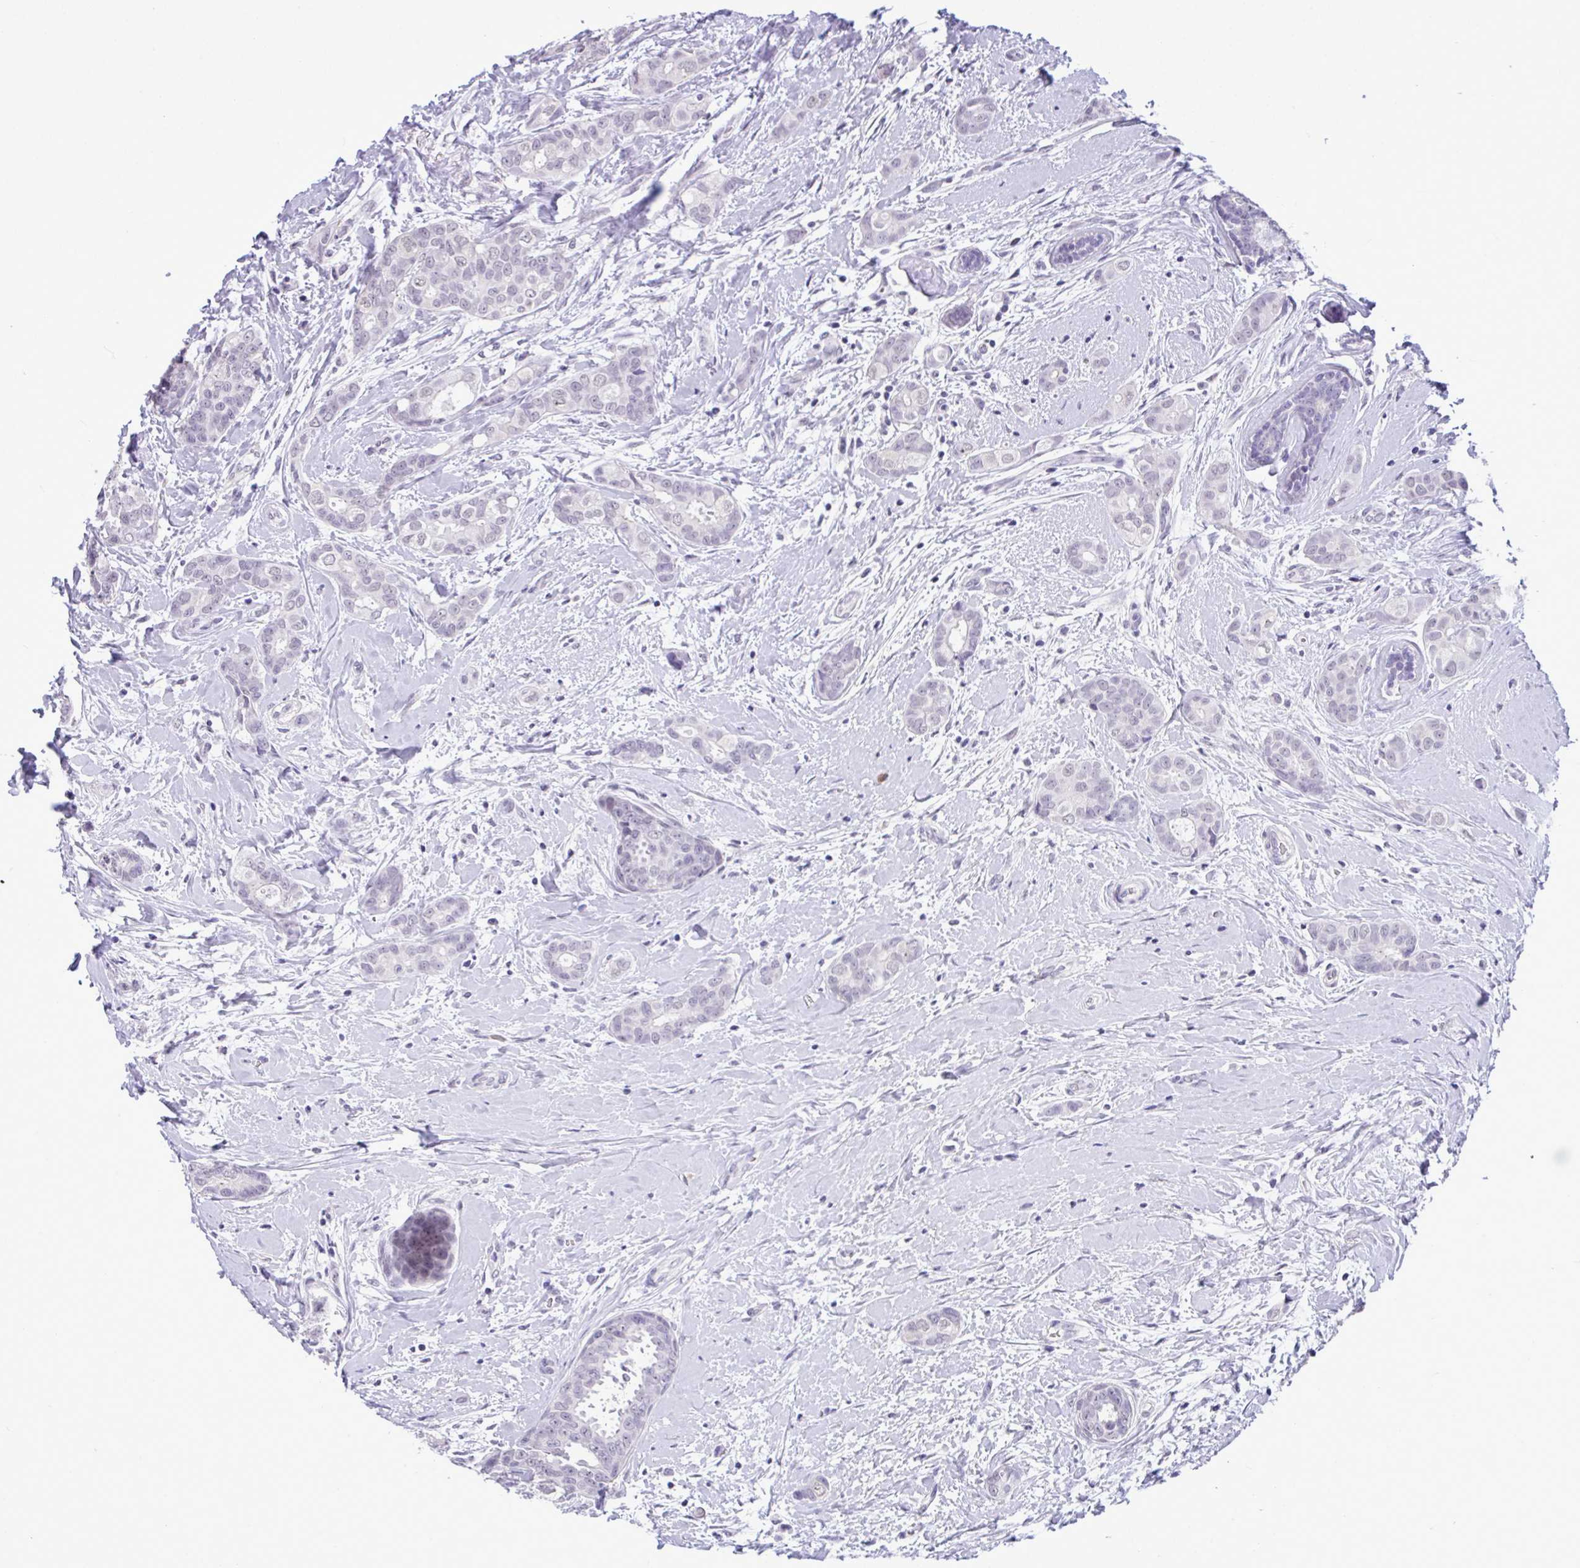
{"staining": {"intensity": "negative", "quantity": "none", "location": "none"}, "tissue": "breast cancer", "cell_type": "Tumor cells", "image_type": "cancer", "snomed": [{"axis": "morphology", "description": "Duct carcinoma"}, {"axis": "topography", "description": "Breast"}], "caption": "This is an immunohistochemistry (IHC) photomicrograph of breast infiltrating ductal carcinoma. There is no staining in tumor cells.", "gene": "YBX2", "patient": {"sex": "female", "age": 45}}